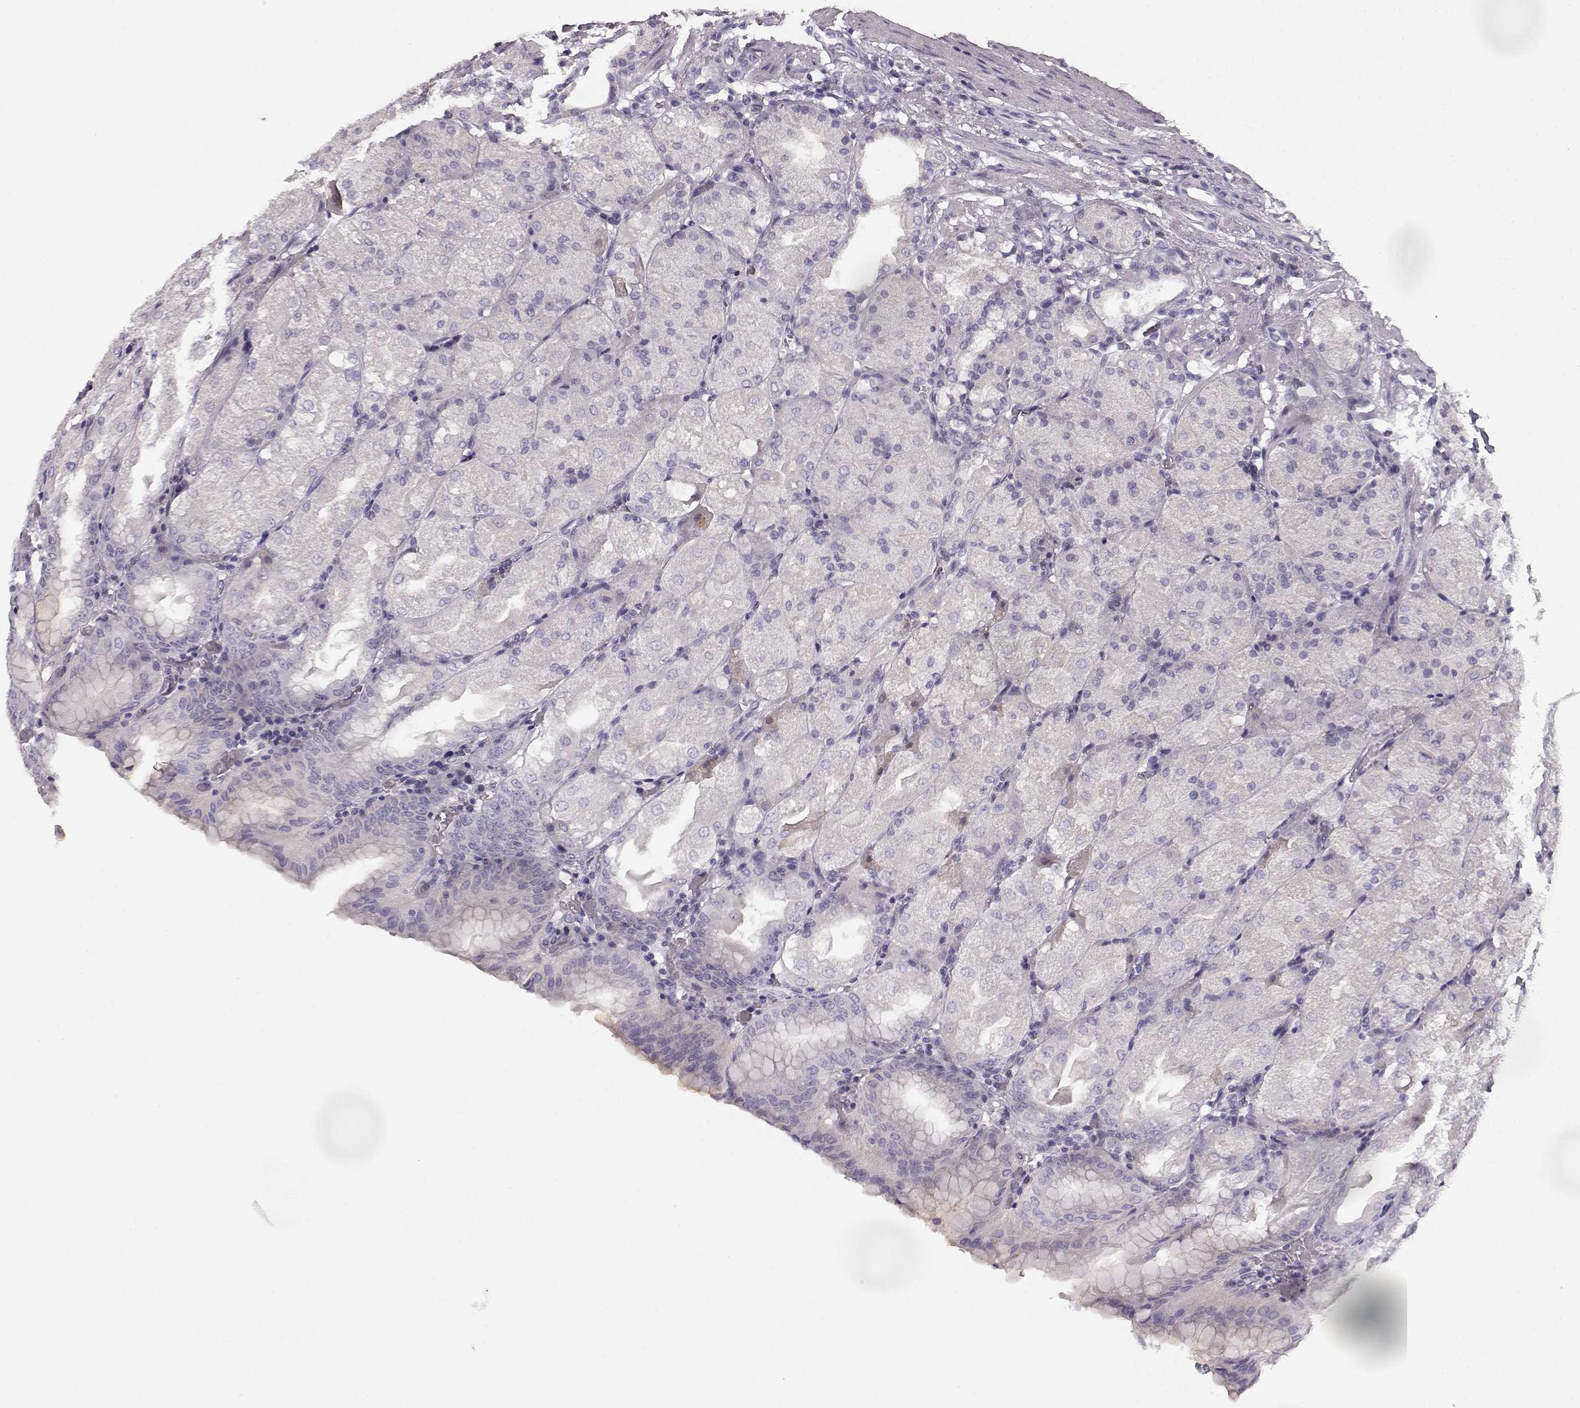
{"staining": {"intensity": "negative", "quantity": "none", "location": "none"}, "tissue": "stomach", "cell_type": "Glandular cells", "image_type": "normal", "snomed": [{"axis": "morphology", "description": "Normal tissue, NOS"}, {"axis": "topography", "description": "Stomach, upper"}, {"axis": "topography", "description": "Stomach"}, {"axis": "topography", "description": "Stomach, lower"}], "caption": "This is an immunohistochemistry (IHC) photomicrograph of unremarkable human stomach. There is no positivity in glandular cells.", "gene": "KIAA0319", "patient": {"sex": "male", "age": 62}}